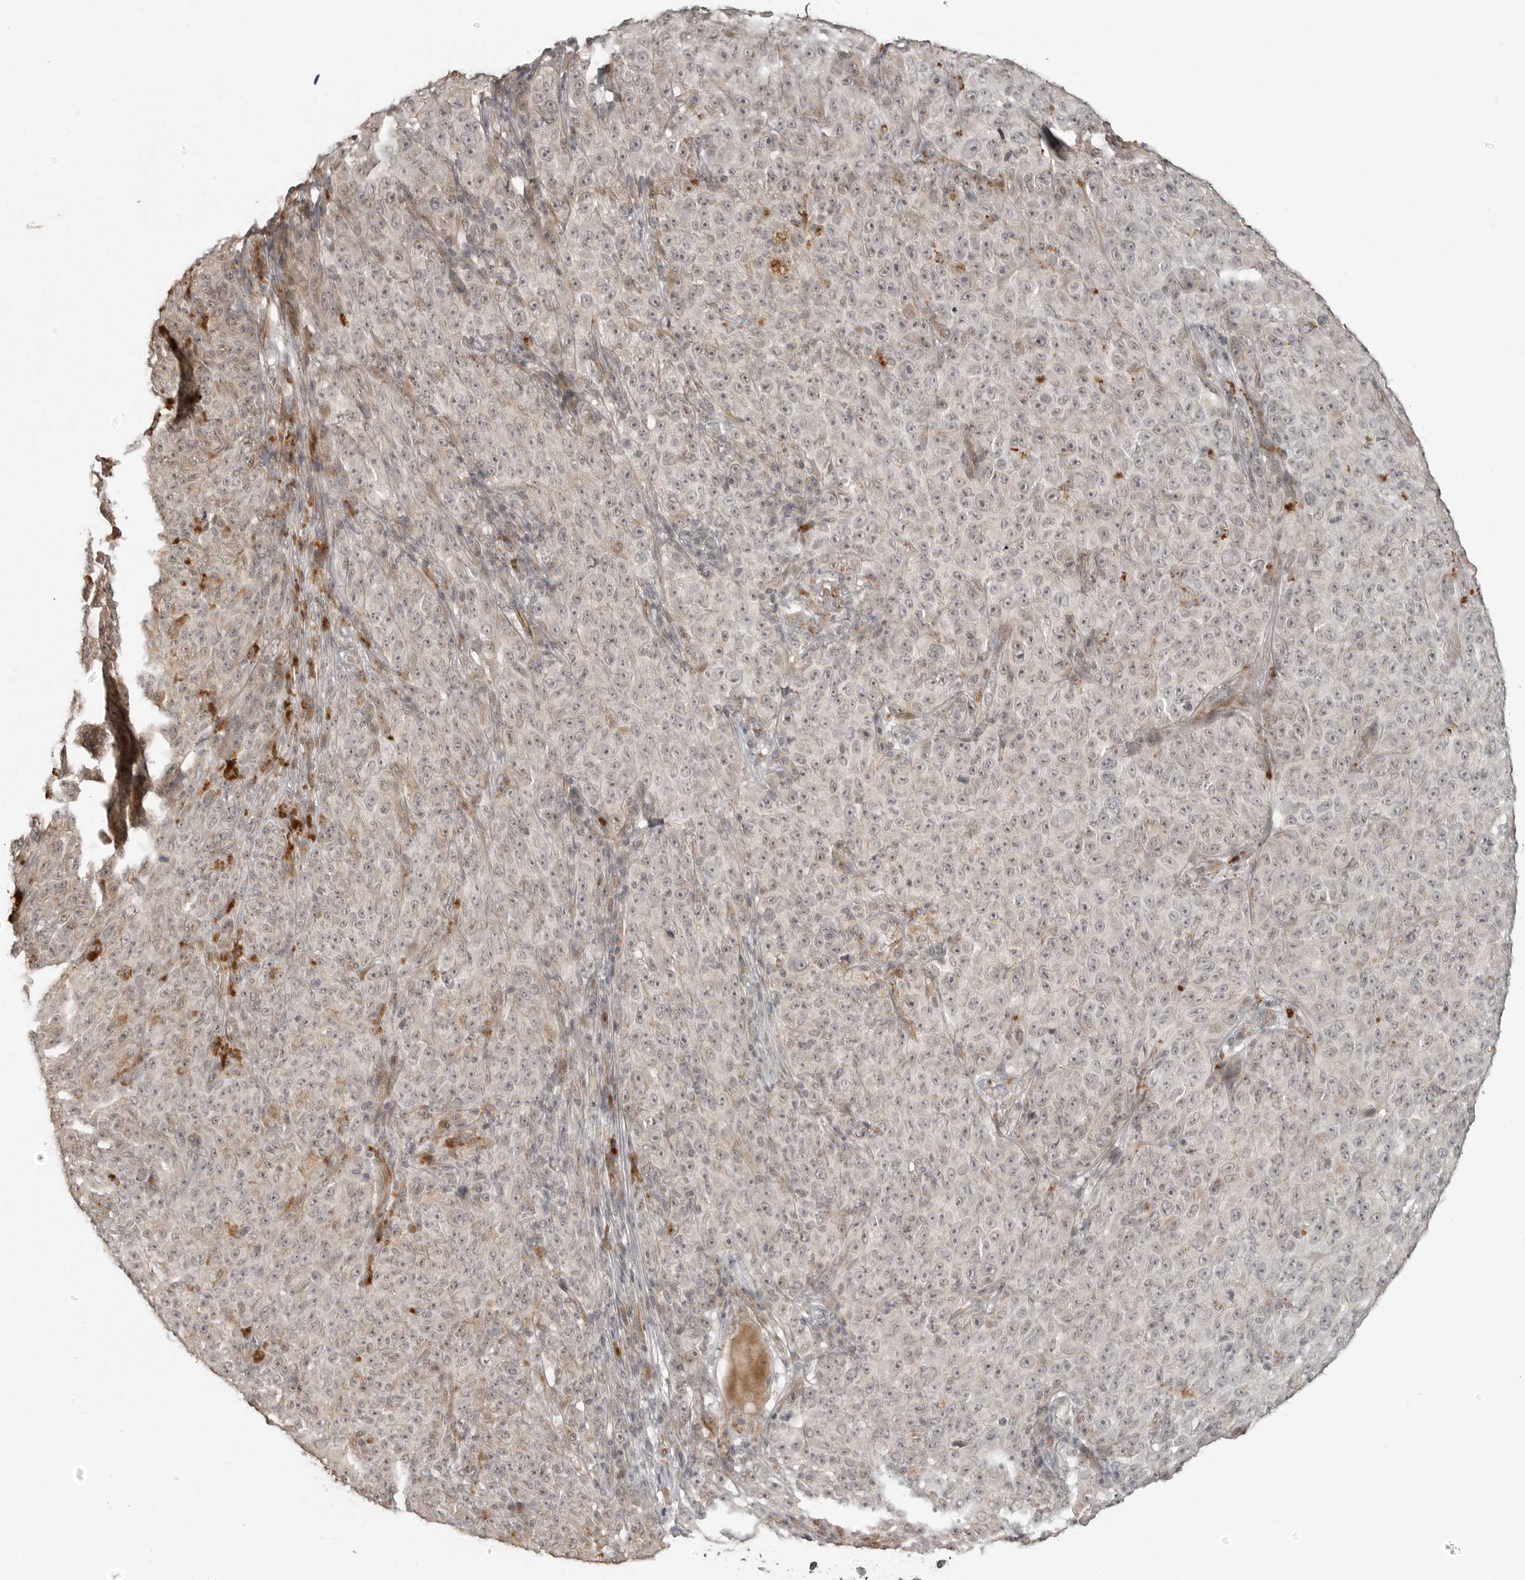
{"staining": {"intensity": "negative", "quantity": "none", "location": "none"}, "tissue": "melanoma", "cell_type": "Tumor cells", "image_type": "cancer", "snomed": [{"axis": "morphology", "description": "Malignant melanoma, NOS"}, {"axis": "topography", "description": "Skin"}], "caption": "DAB immunohistochemical staining of human malignant melanoma reveals no significant positivity in tumor cells.", "gene": "SMG8", "patient": {"sex": "female", "age": 82}}